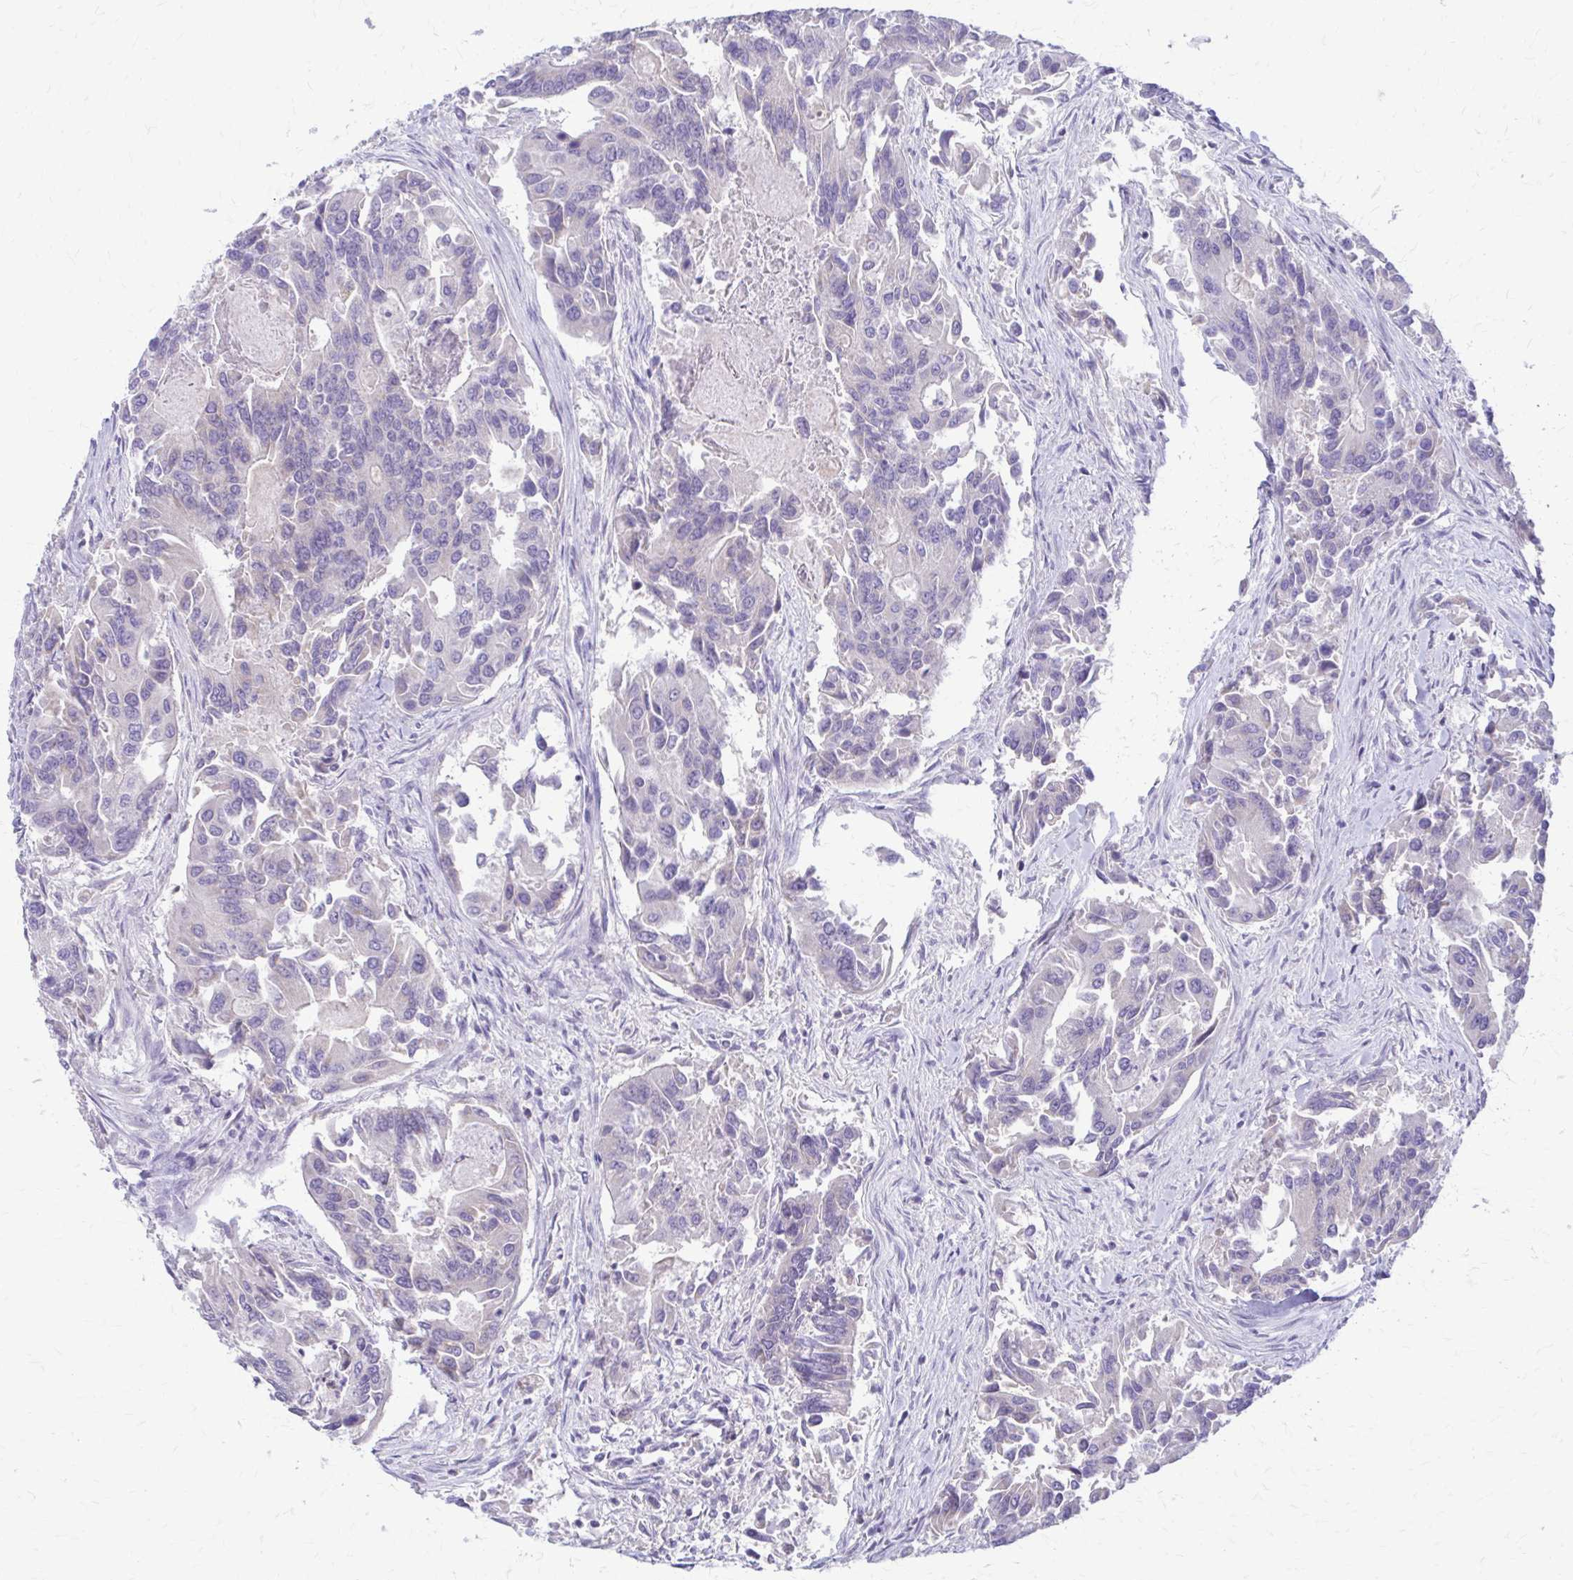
{"staining": {"intensity": "negative", "quantity": "none", "location": "none"}, "tissue": "colorectal cancer", "cell_type": "Tumor cells", "image_type": "cancer", "snomed": [{"axis": "morphology", "description": "Adenocarcinoma, NOS"}, {"axis": "topography", "description": "Colon"}], "caption": "Immunohistochemical staining of human colorectal adenocarcinoma exhibits no significant positivity in tumor cells. Brightfield microscopy of IHC stained with DAB (brown) and hematoxylin (blue), captured at high magnification.", "gene": "PIK3AP1", "patient": {"sex": "female", "age": 67}}